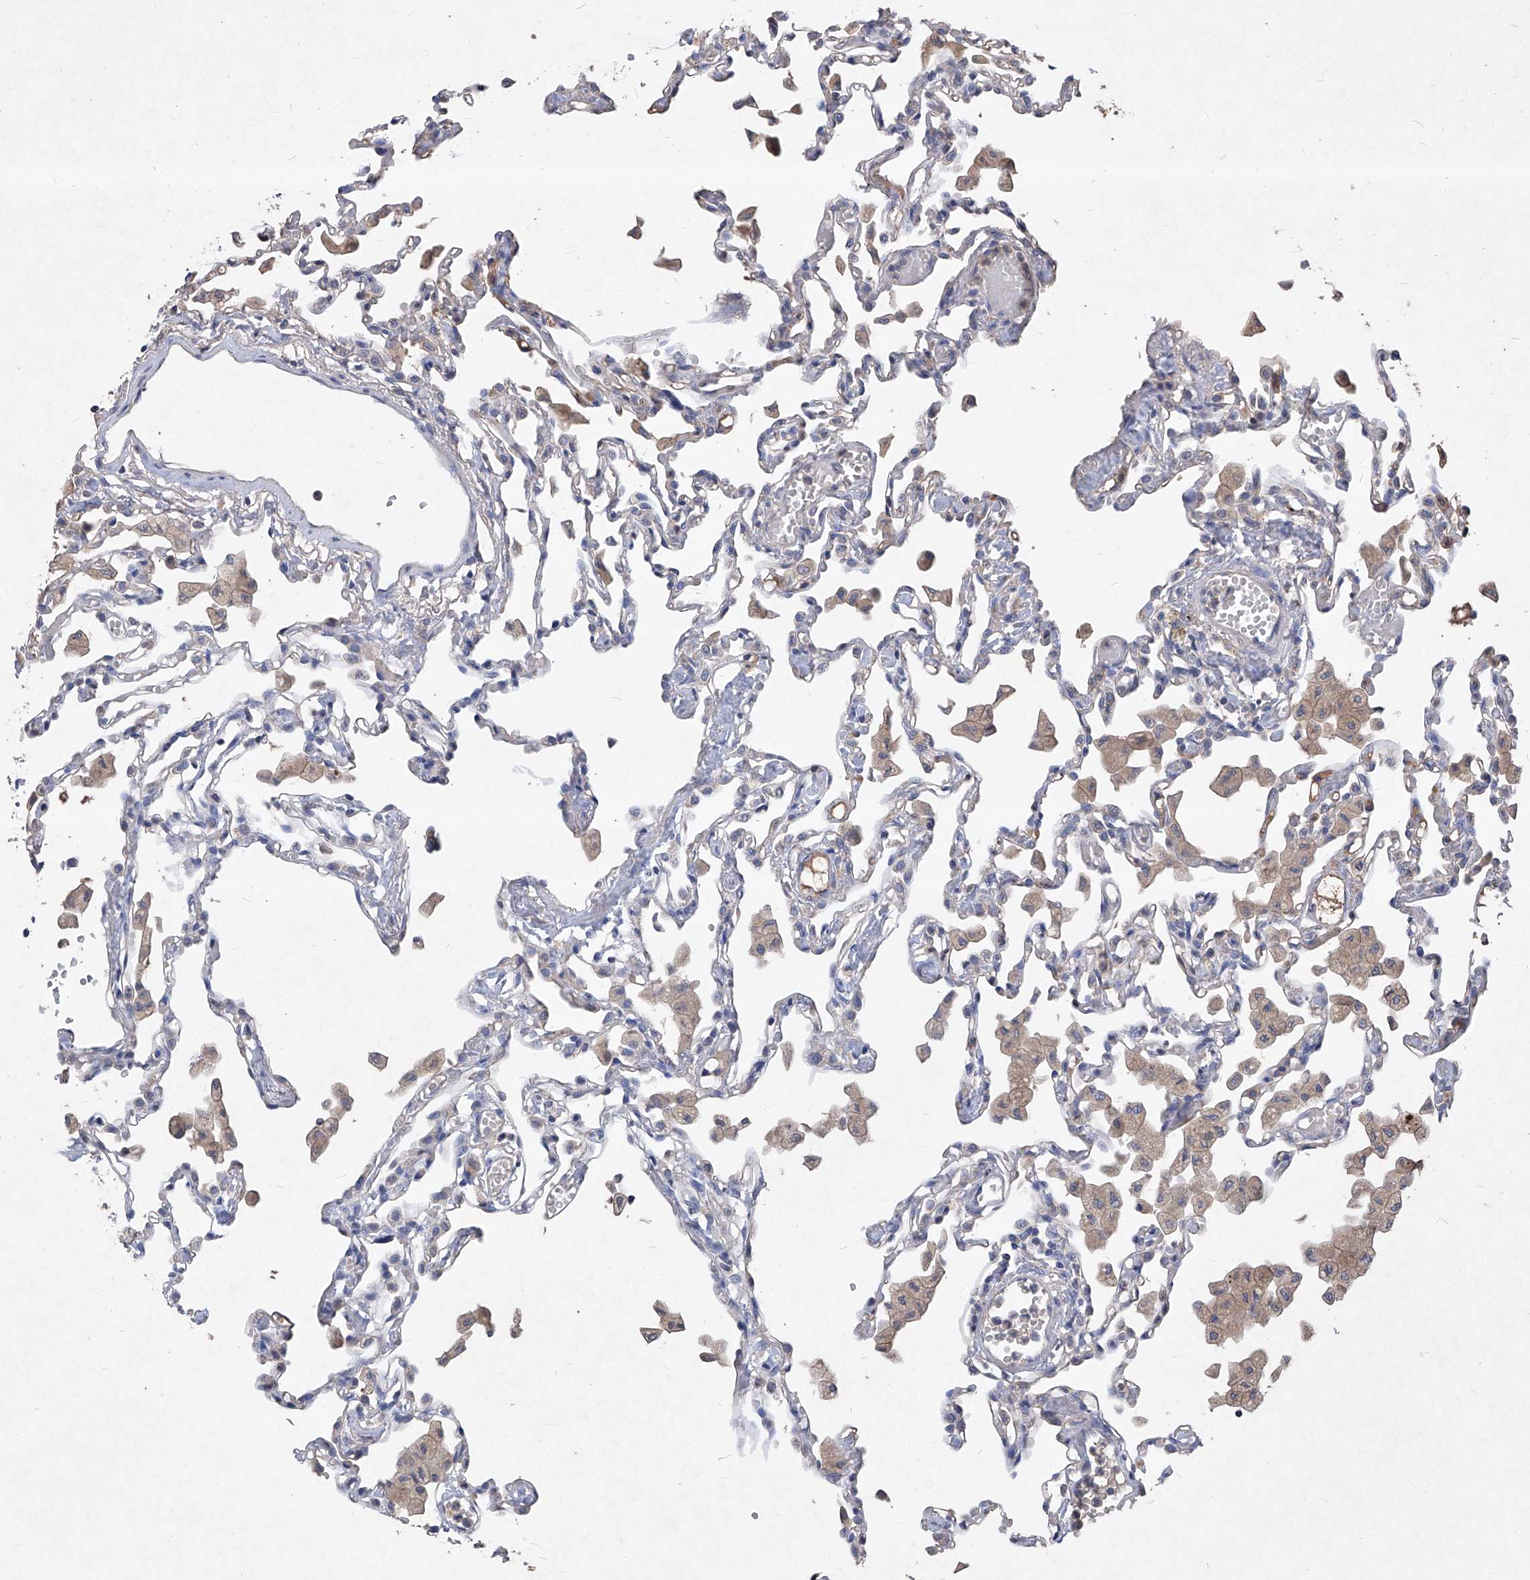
{"staining": {"intensity": "negative", "quantity": "none", "location": "none"}, "tissue": "lung", "cell_type": "Alveolar cells", "image_type": "normal", "snomed": [{"axis": "morphology", "description": "Normal tissue, NOS"}, {"axis": "topography", "description": "Bronchus"}, {"axis": "topography", "description": "Lung"}], "caption": "A high-resolution micrograph shows immunohistochemistry staining of normal lung, which exhibits no significant expression in alveolar cells. (Stains: DAB (3,3'-diaminobenzidine) immunohistochemistry with hematoxylin counter stain, Microscopy: brightfield microscopy at high magnification).", "gene": "SYNGR1", "patient": {"sex": "female", "age": 49}}